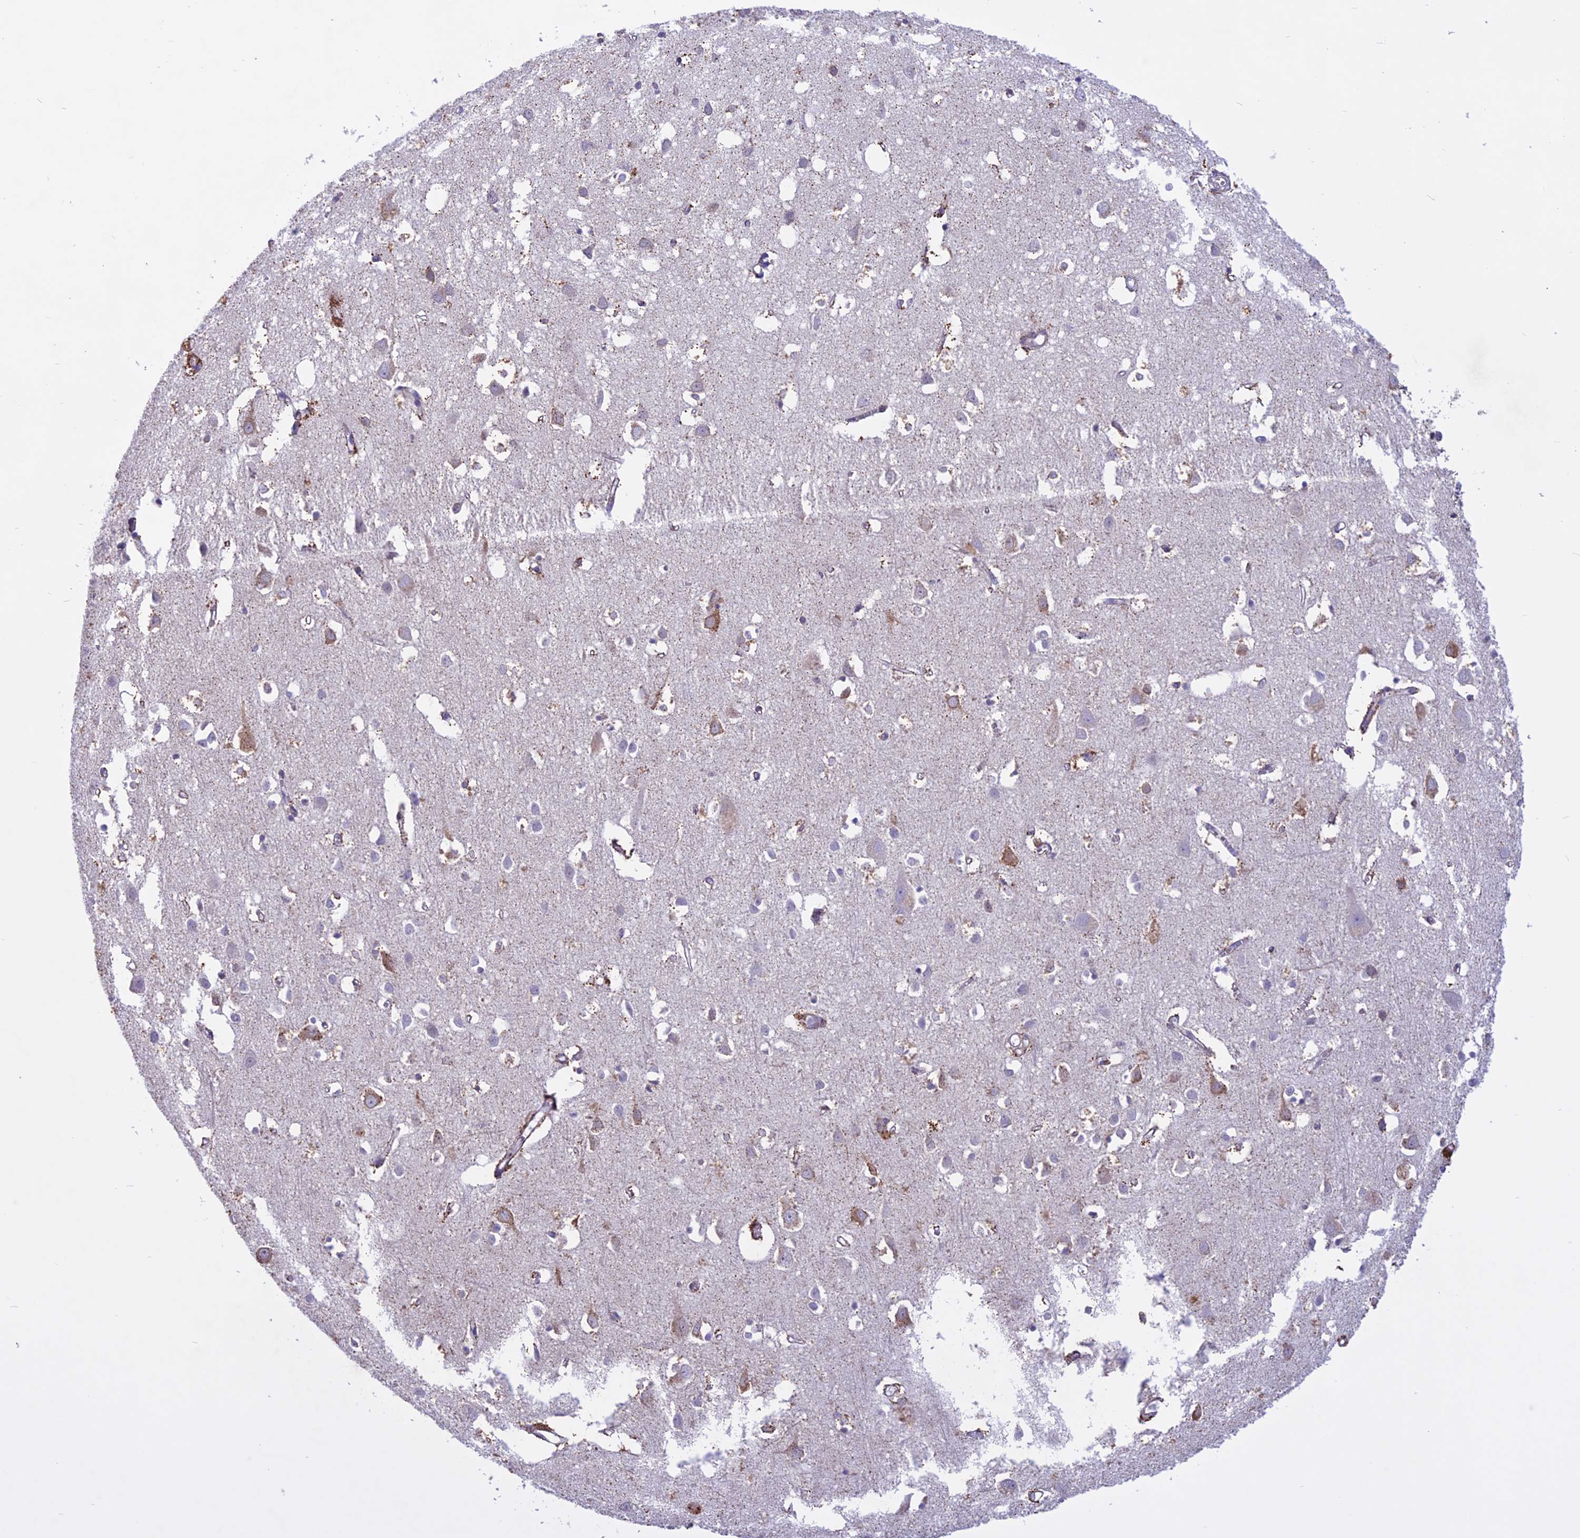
{"staining": {"intensity": "negative", "quantity": "none", "location": "none"}, "tissue": "cerebral cortex", "cell_type": "Endothelial cells", "image_type": "normal", "snomed": [{"axis": "morphology", "description": "Normal tissue, NOS"}, {"axis": "topography", "description": "Cerebral cortex"}], "caption": "IHC of unremarkable human cerebral cortex displays no staining in endothelial cells. The staining is performed using DAB (3,3'-diaminobenzidine) brown chromogen with nuclei counter-stained in using hematoxylin.", "gene": "SPHKAP", "patient": {"sex": "female", "age": 64}}